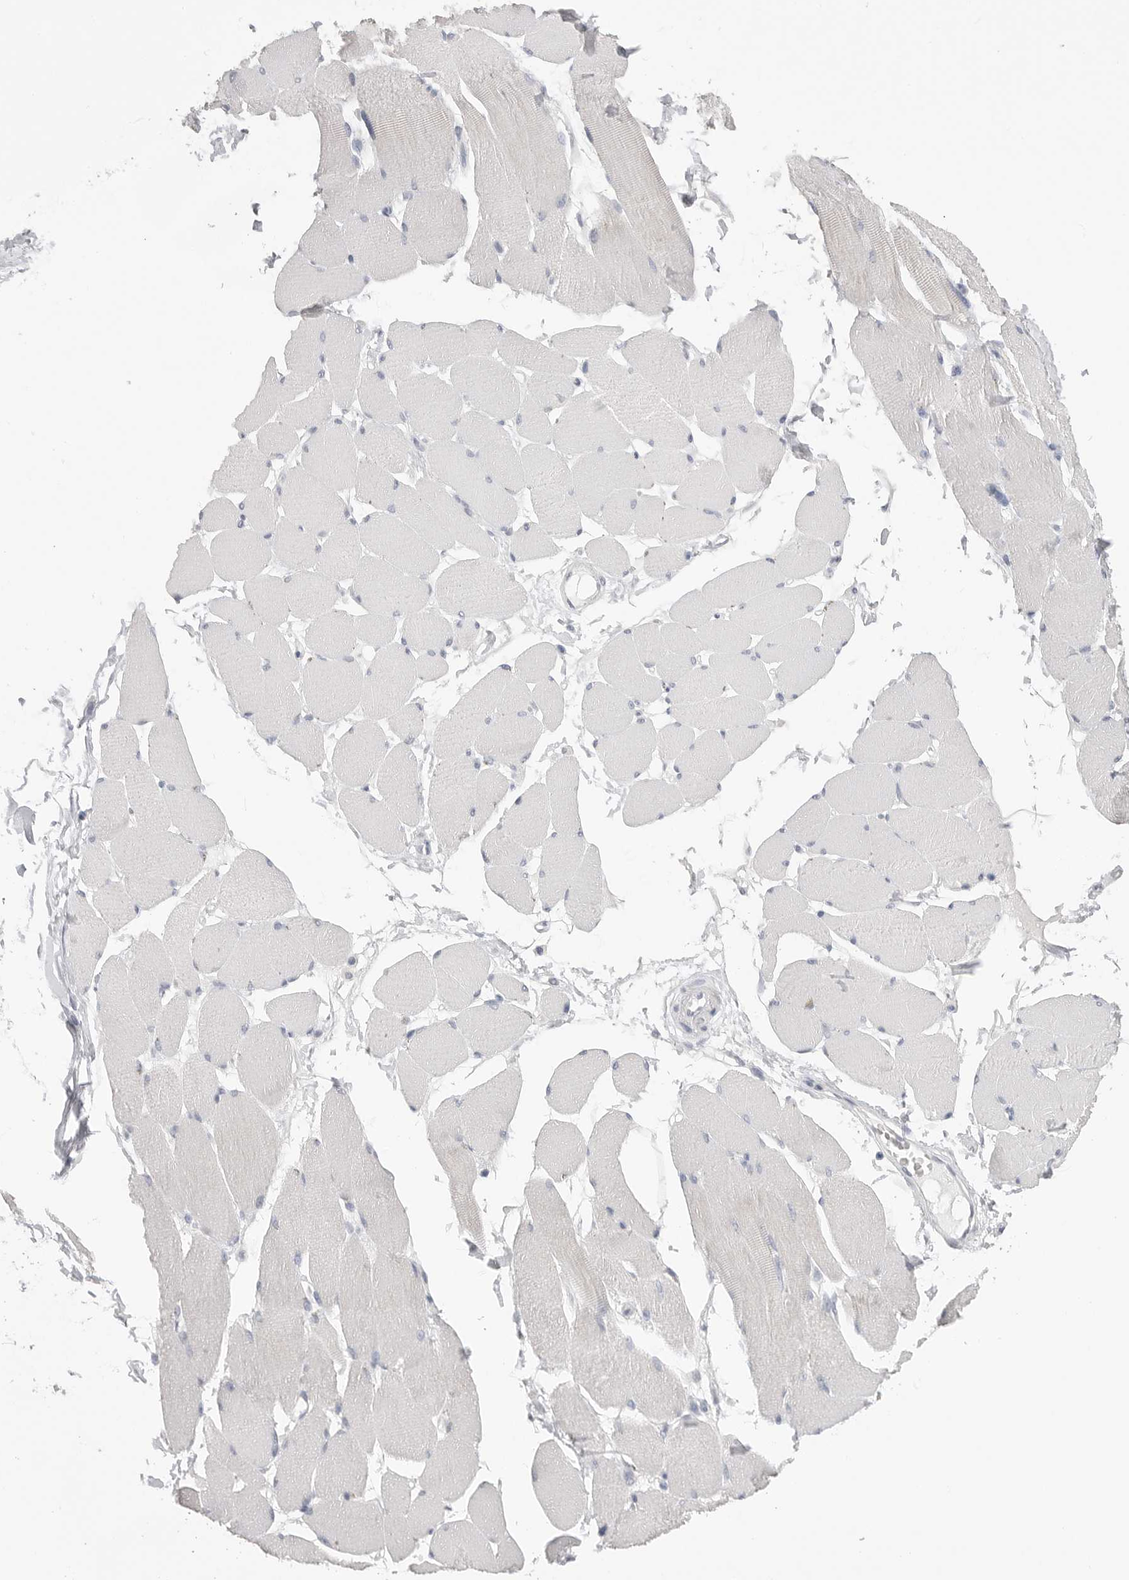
{"staining": {"intensity": "negative", "quantity": "none", "location": "none"}, "tissue": "skeletal muscle", "cell_type": "Myocytes", "image_type": "normal", "snomed": [{"axis": "morphology", "description": "Normal tissue, NOS"}, {"axis": "topography", "description": "Skin"}, {"axis": "topography", "description": "Skeletal muscle"}], "caption": "The micrograph displays no staining of myocytes in benign skeletal muscle.", "gene": "CPB1", "patient": {"sex": "male", "age": 83}}